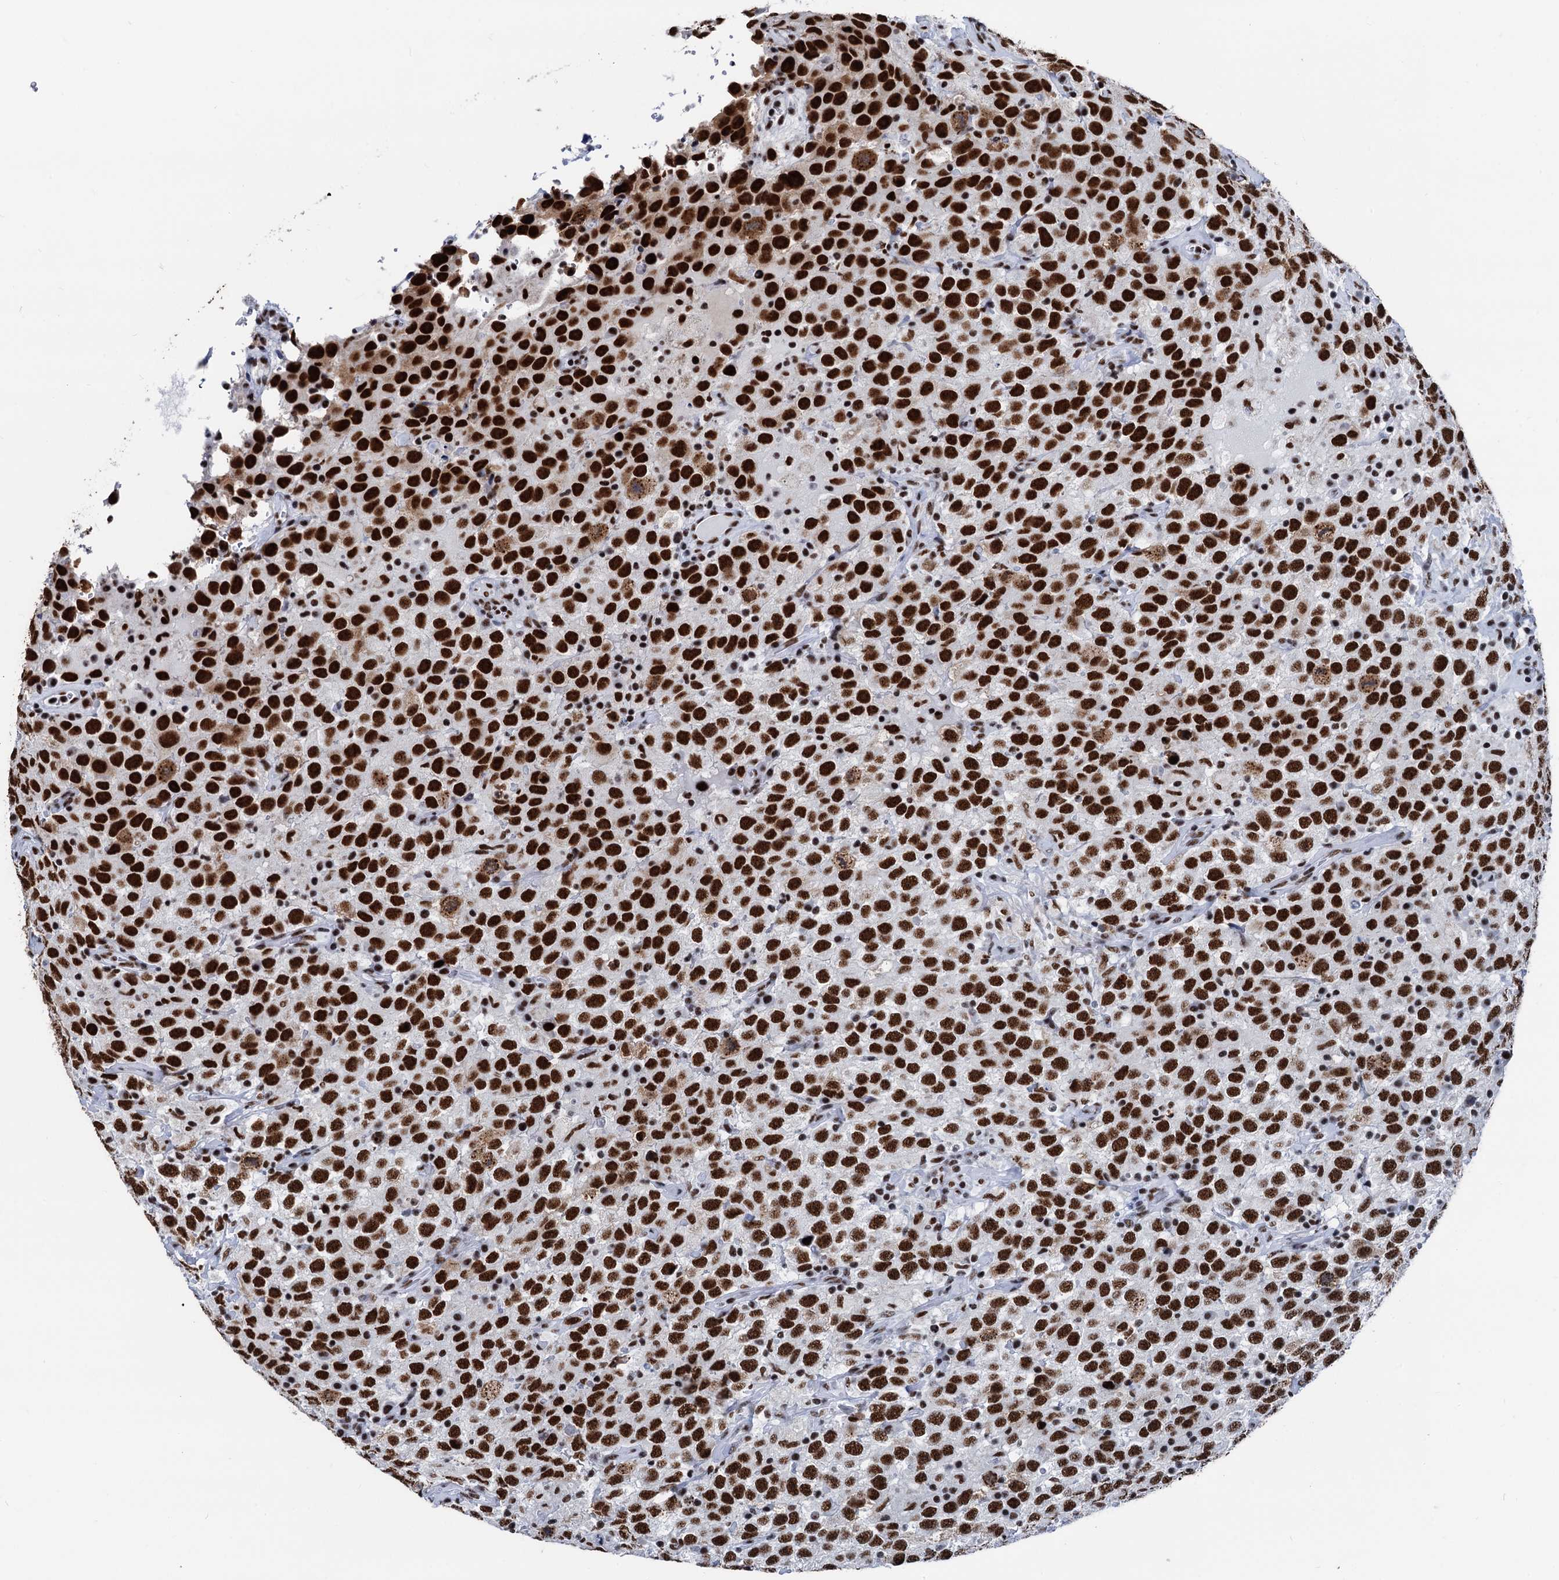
{"staining": {"intensity": "strong", "quantity": ">75%", "location": "nuclear"}, "tissue": "testis cancer", "cell_type": "Tumor cells", "image_type": "cancer", "snomed": [{"axis": "morphology", "description": "Seminoma, NOS"}, {"axis": "topography", "description": "Testis"}], "caption": "This image displays immunohistochemistry staining of seminoma (testis), with high strong nuclear staining in about >75% of tumor cells.", "gene": "DDX23", "patient": {"sex": "male", "age": 41}}